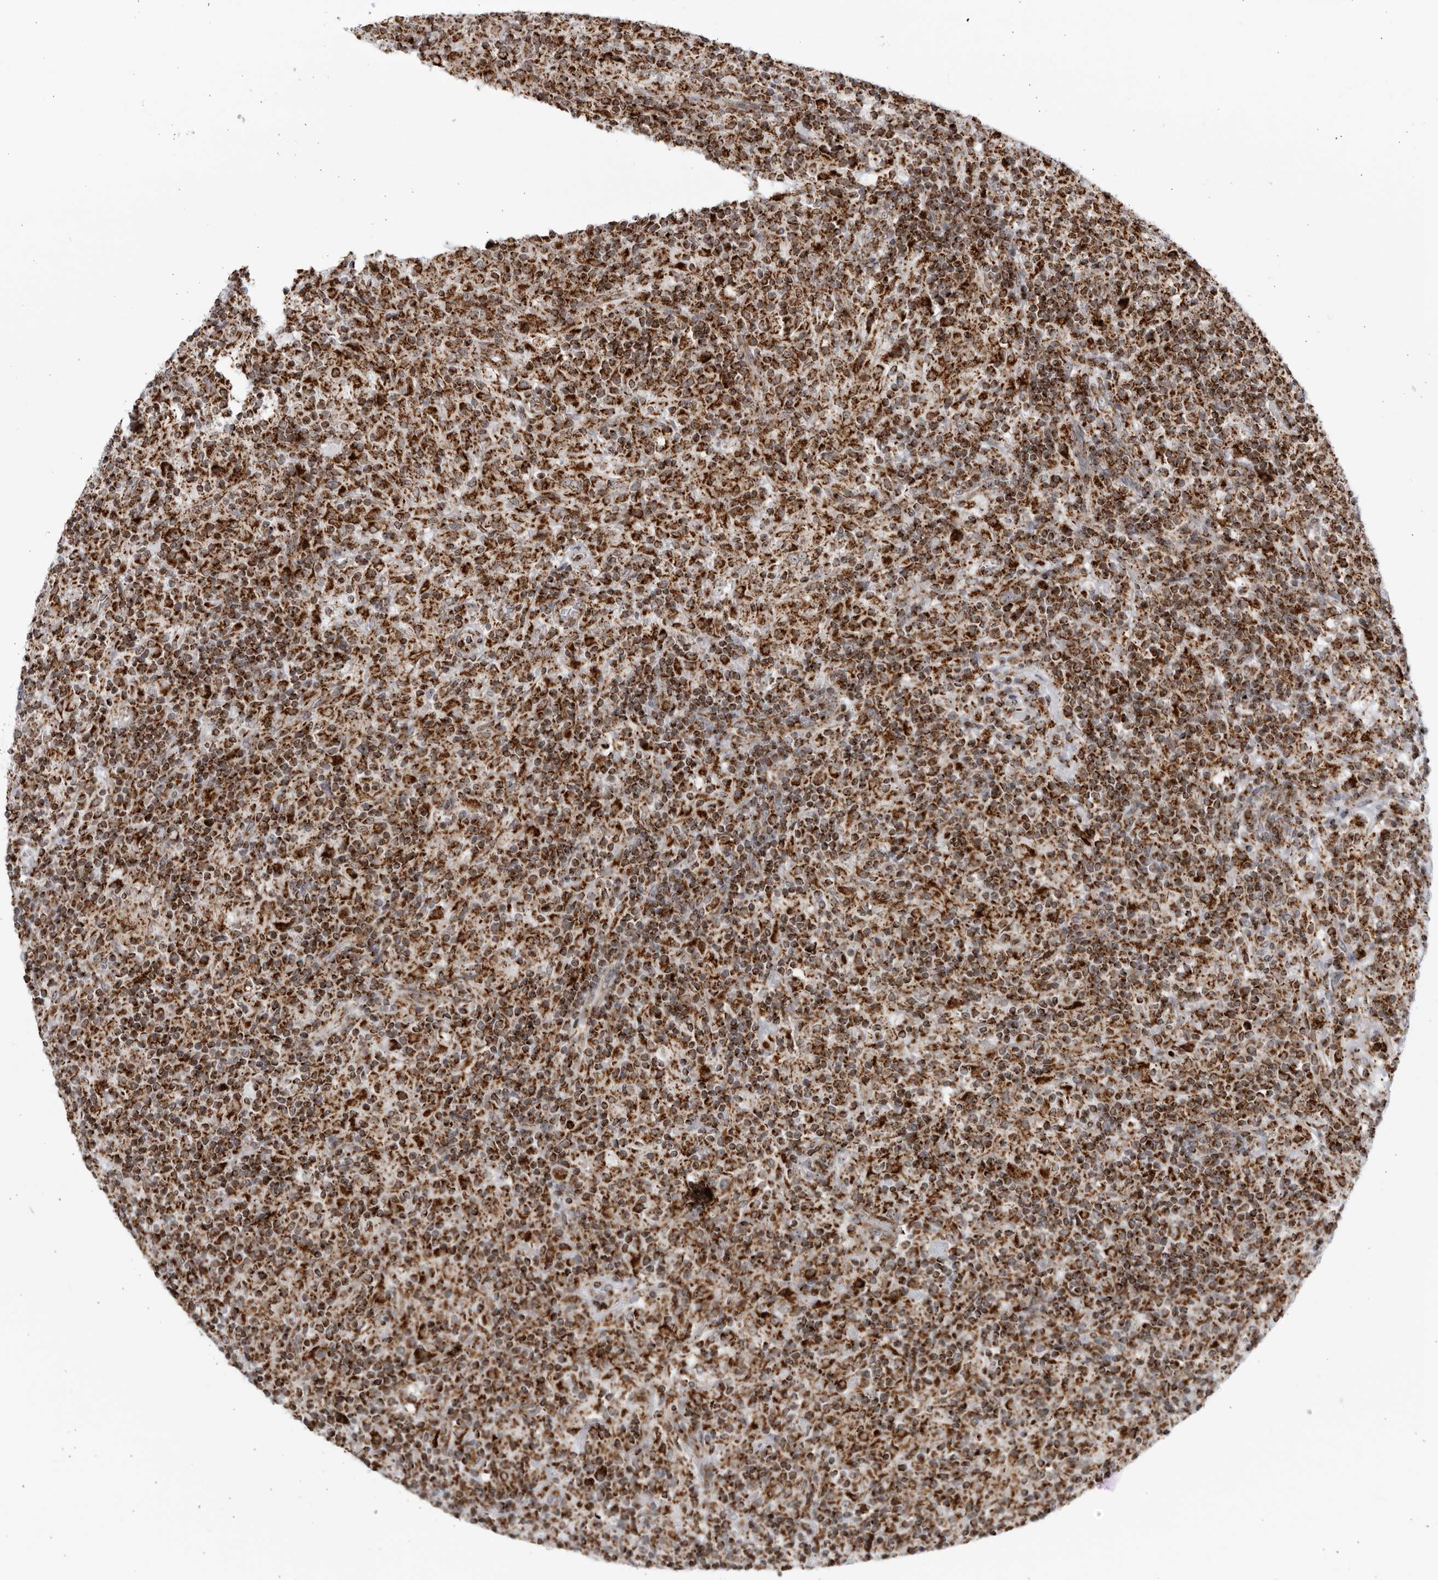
{"staining": {"intensity": "strong", "quantity": ">75%", "location": "cytoplasmic/membranous,nuclear"}, "tissue": "lymphoma", "cell_type": "Tumor cells", "image_type": "cancer", "snomed": [{"axis": "morphology", "description": "Hodgkin's disease, NOS"}, {"axis": "topography", "description": "Lymph node"}], "caption": "Strong cytoplasmic/membranous and nuclear expression is identified in approximately >75% of tumor cells in lymphoma.", "gene": "RBM34", "patient": {"sex": "male", "age": 70}}